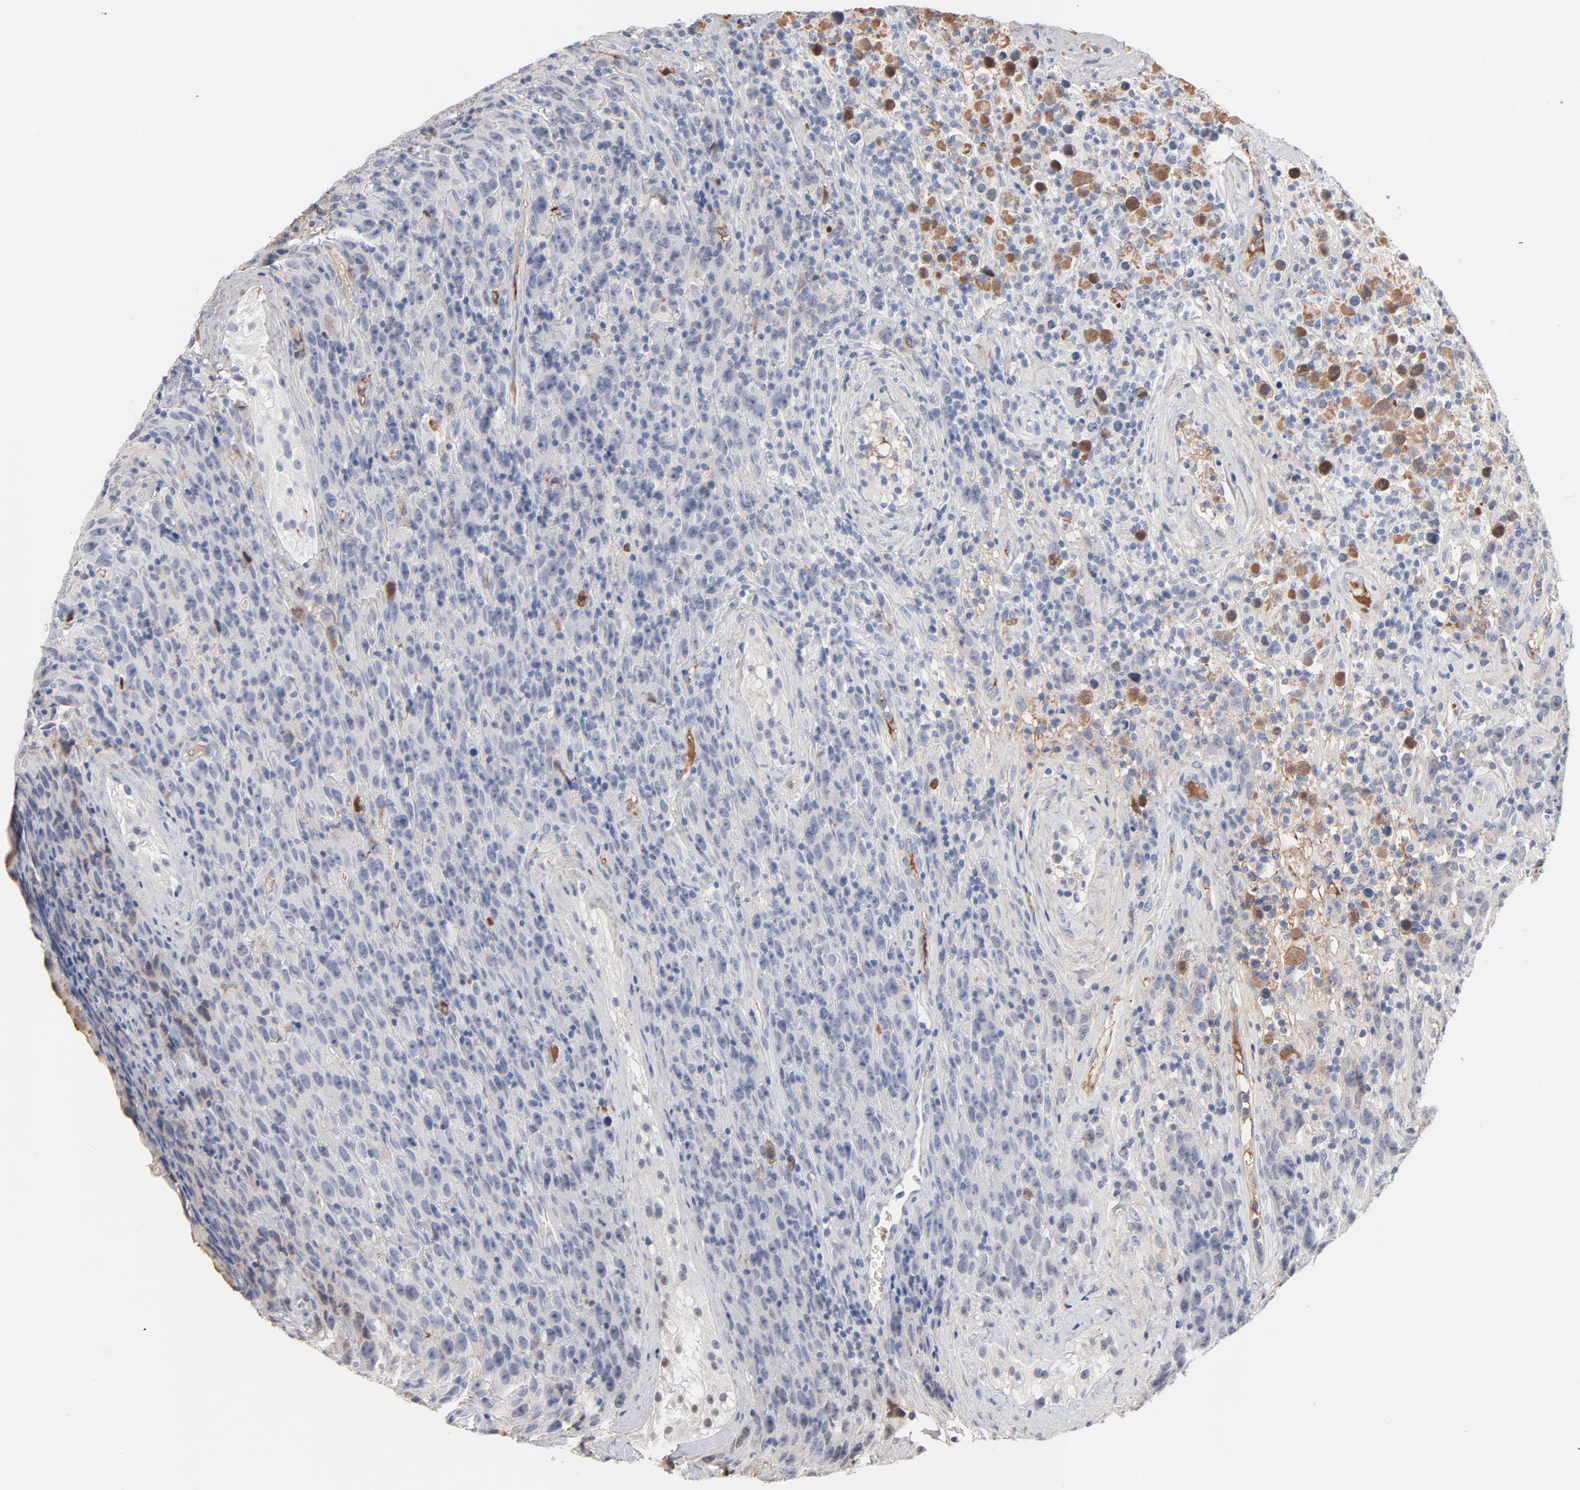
{"staining": {"intensity": "negative", "quantity": "none", "location": "none"}, "tissue": "testis cancer", "cell_type": "Tumor cells", "image_type": "cancer", "snomed": [{"axis": "morphology", "description": "Seminoma, NOS"}, {"axis": "topography", "description": "Testis"}], "caption": "Testis seminoma was stained to show a protein in brown. There is no significant positivity in tumor cells.", "gene": "SERPINA4", "patient": {"sex": "male", "age": 52}}